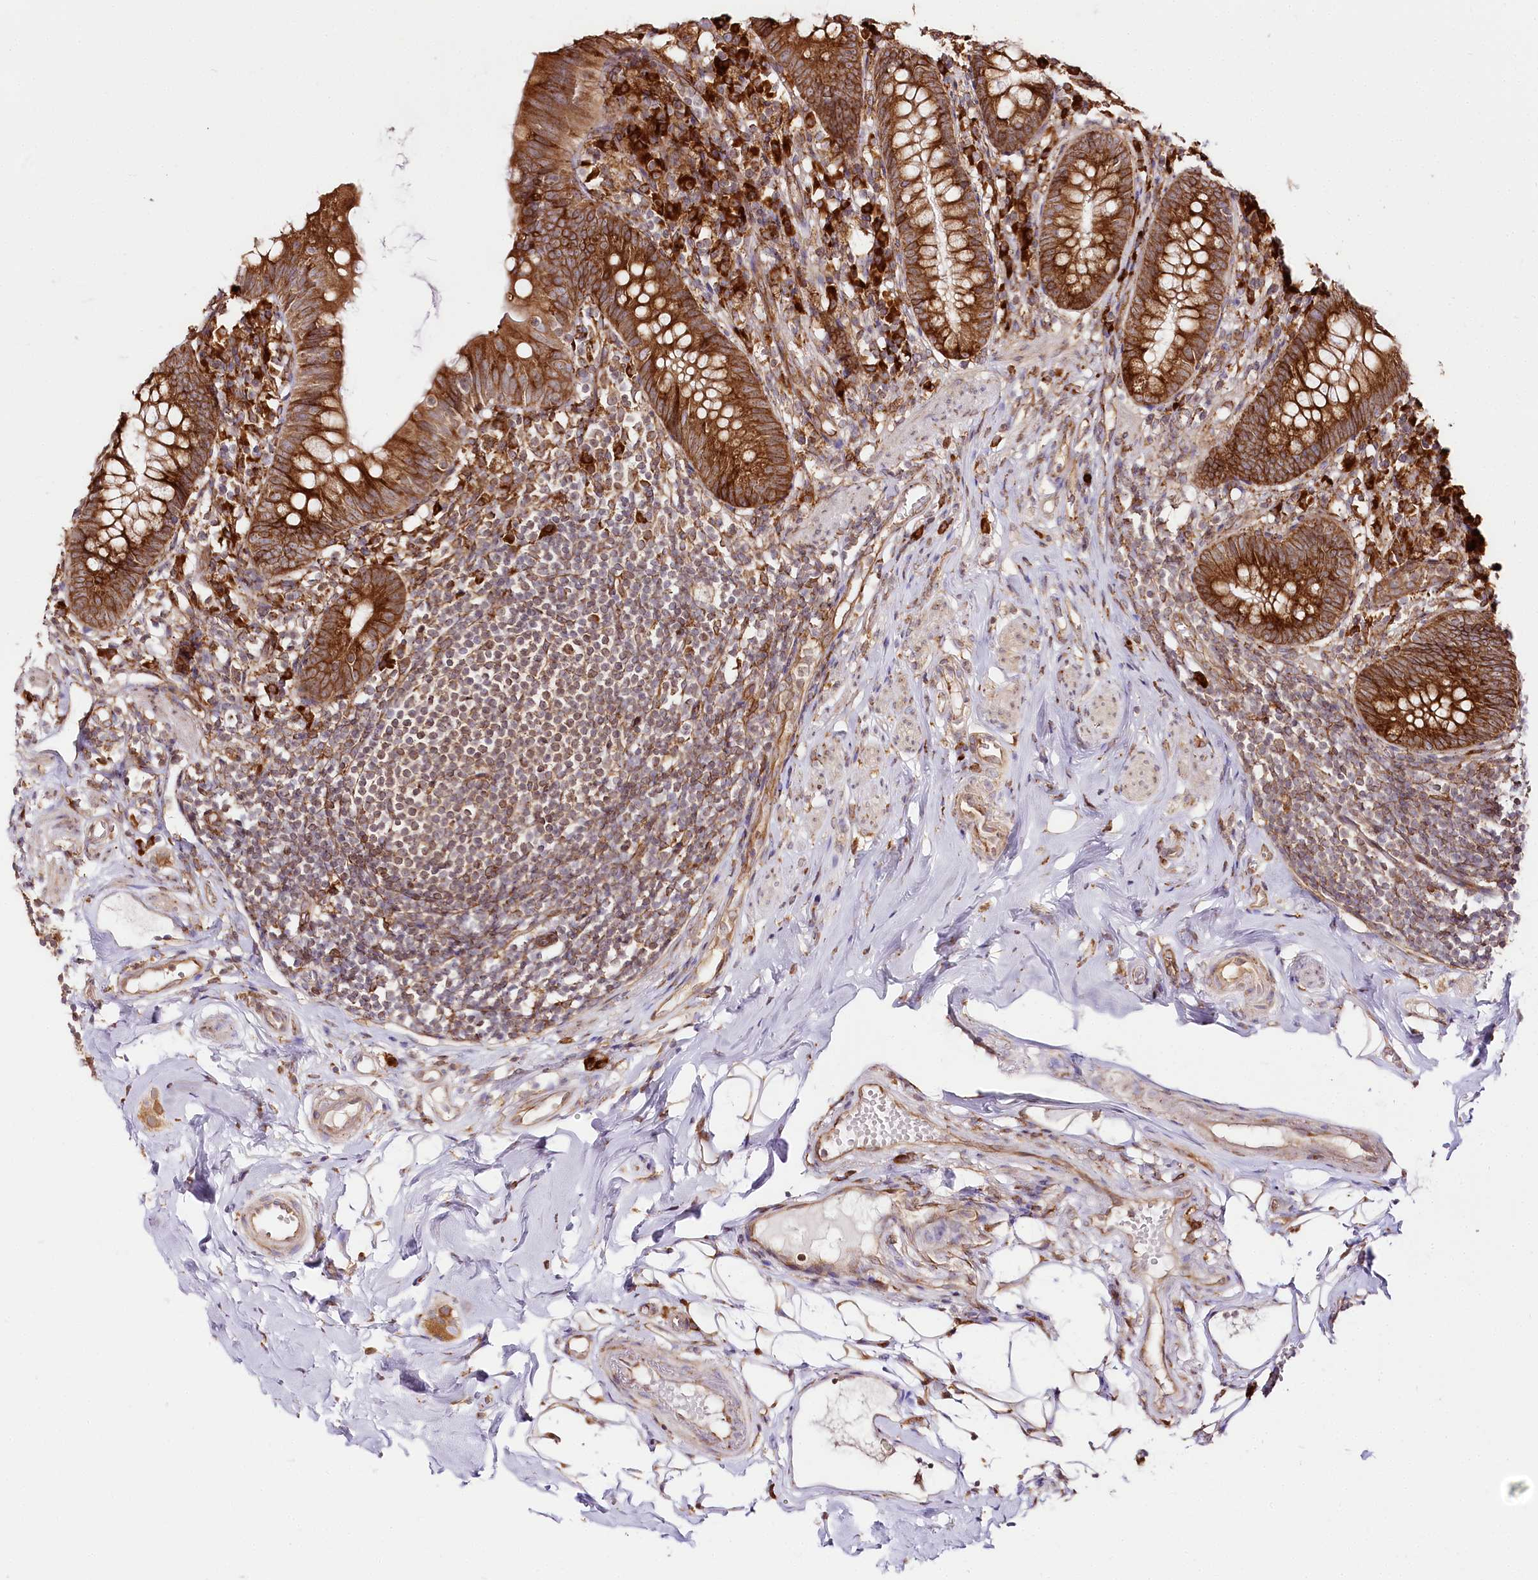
{"staining": {"intensity": "strong", "quantity": ">75%", "location": "cytoplasmic/membranous"}, "tissue": "appendix", "cell_type": "Glandular cells", "image_type": "normal", "snomed": [{"axis": "morphology", "description": "Normal tissue, NOS"}, {"axis": "topography", "description": "Appendix"}], "caption": "High-magnification brightfield microscopy of unremarkable appendix stained with DAB (brown) and counterstained with hematoxylin (blue). glandular cells exhibit strong cytoplasmic/membranous positivity is present in approximately>75% of cells. Nuclei are stained in blue.", "gene": "CNPY2", "patient": {"sex": "female", "age": 62}}